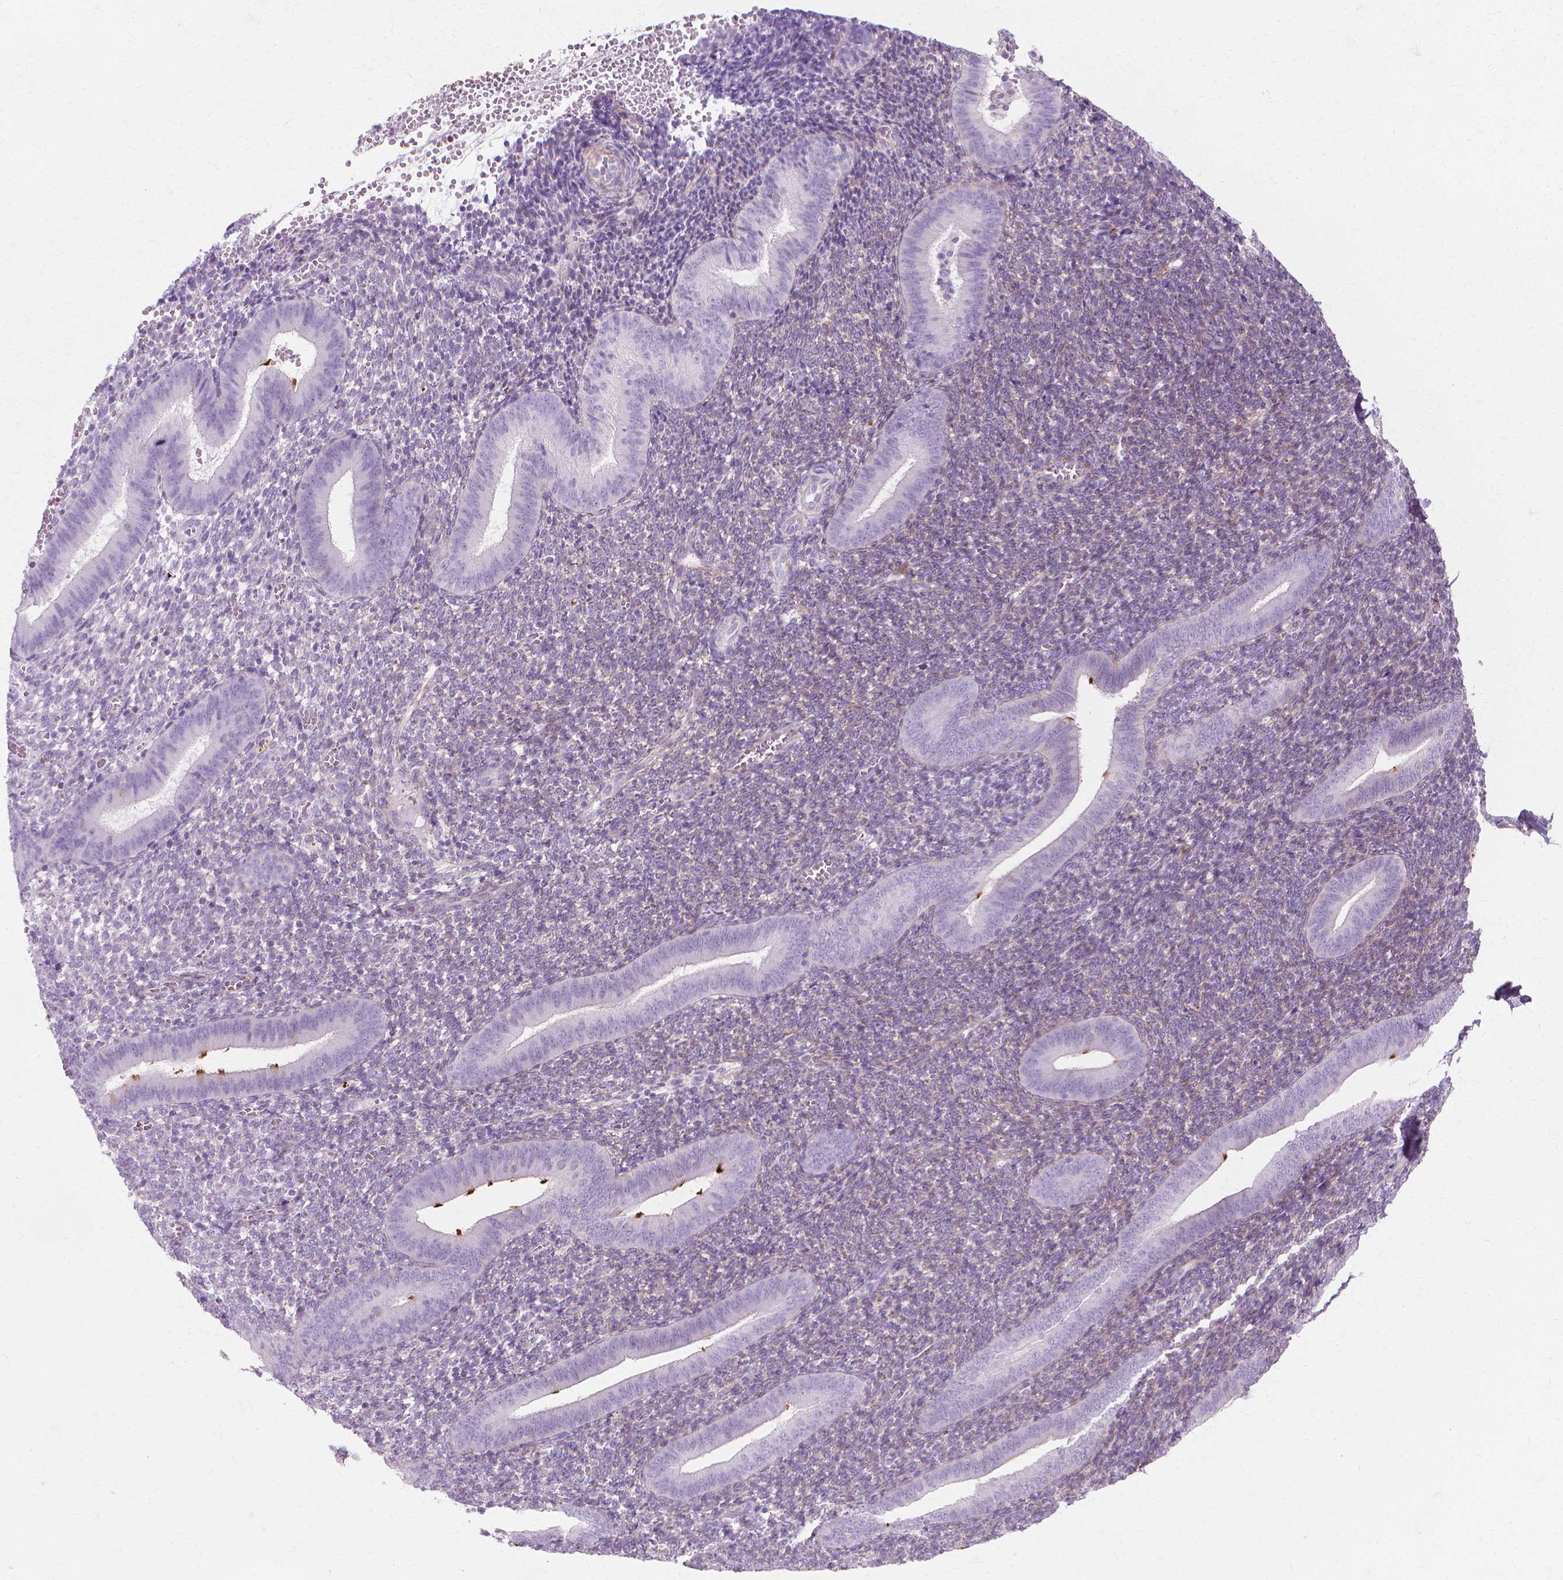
{"staining": {"intensity": "negative", "quantity": "none", "location": "none"}, "tissue": "endometrium", "cell_type": "Cells in endometrial stroma", "image_type": "normal", "snomed": [{"axis": "morphology", "description": "Normal tissue, NOS"}, {"axis": "topography", "description": "Endometrium"}], "caption": "The immunohistochemistry photomicrograph has no significant positivity in cells in endometrial stroma of endometrium. The staining was performed using DAB (3,3'-diaminobenzidine) to visualize the protein expression in brown, while the nuclei were stained in blue with hematoxylin (Magnification: 20x).", "gene": "CFAP157", "patient": {"sex": "female", "age": 25}}